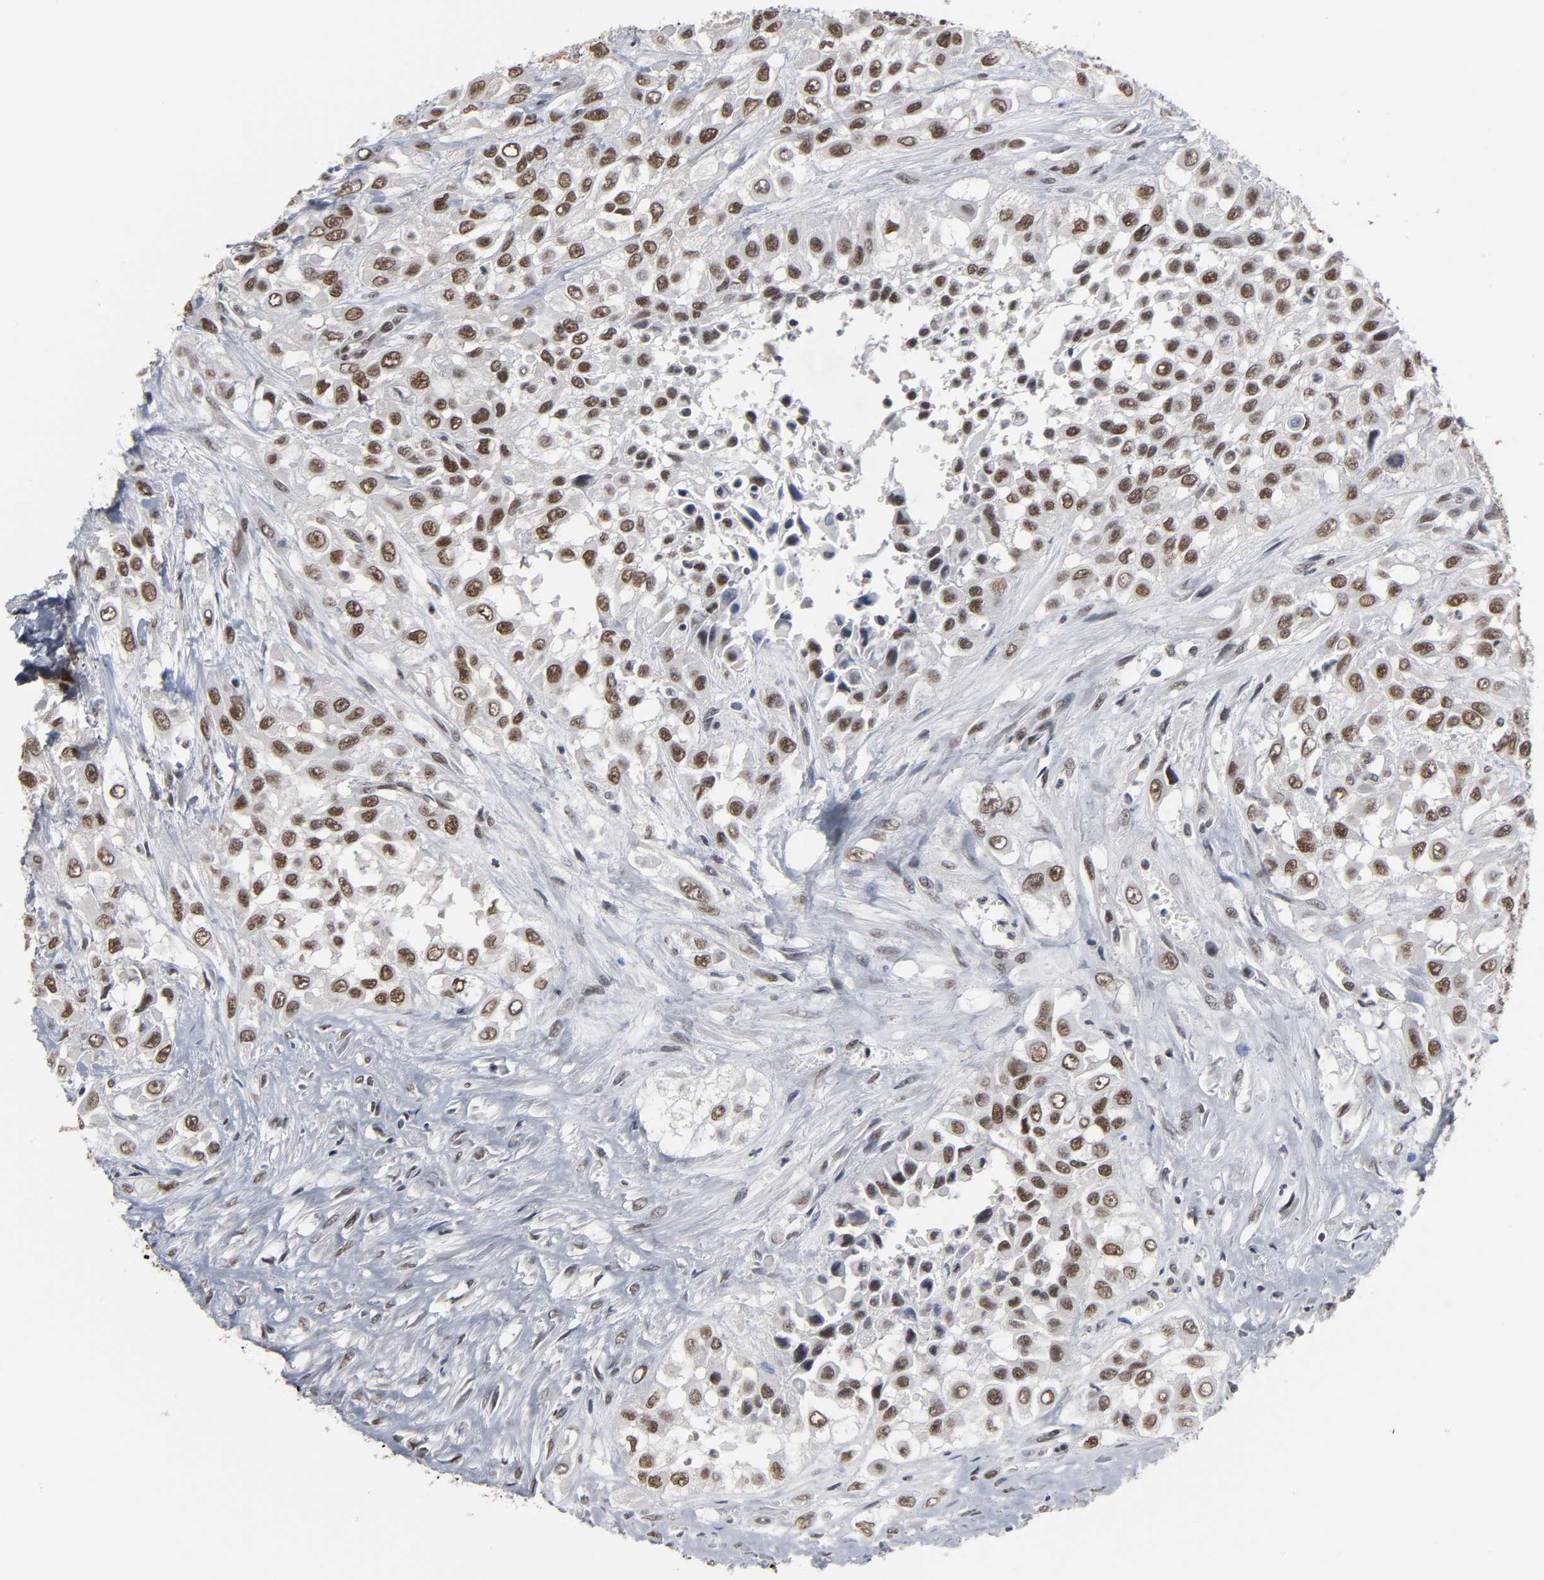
{"staining": {"intensity": "moderate", "quantity": ">75%", "location": "nuclear"}, "tissue": "urothelial cancer", "cell_type": "Tumor cells", "image_type": "cancer", "snomed": [{"axis": "morphology", "description": "Urothelial carcinoma, High grade"}, {"axis": "topography", "description": "Urinary bladder"}], "caption": "Approximately >75% of tumor cells in high-grade urothelial carcinoma reveal moderate nuclear protein positivity as visualized by brown immunohistochemical staining.", "gene": "TRIM33", "patient": {"sex": "male", "age": 57}}